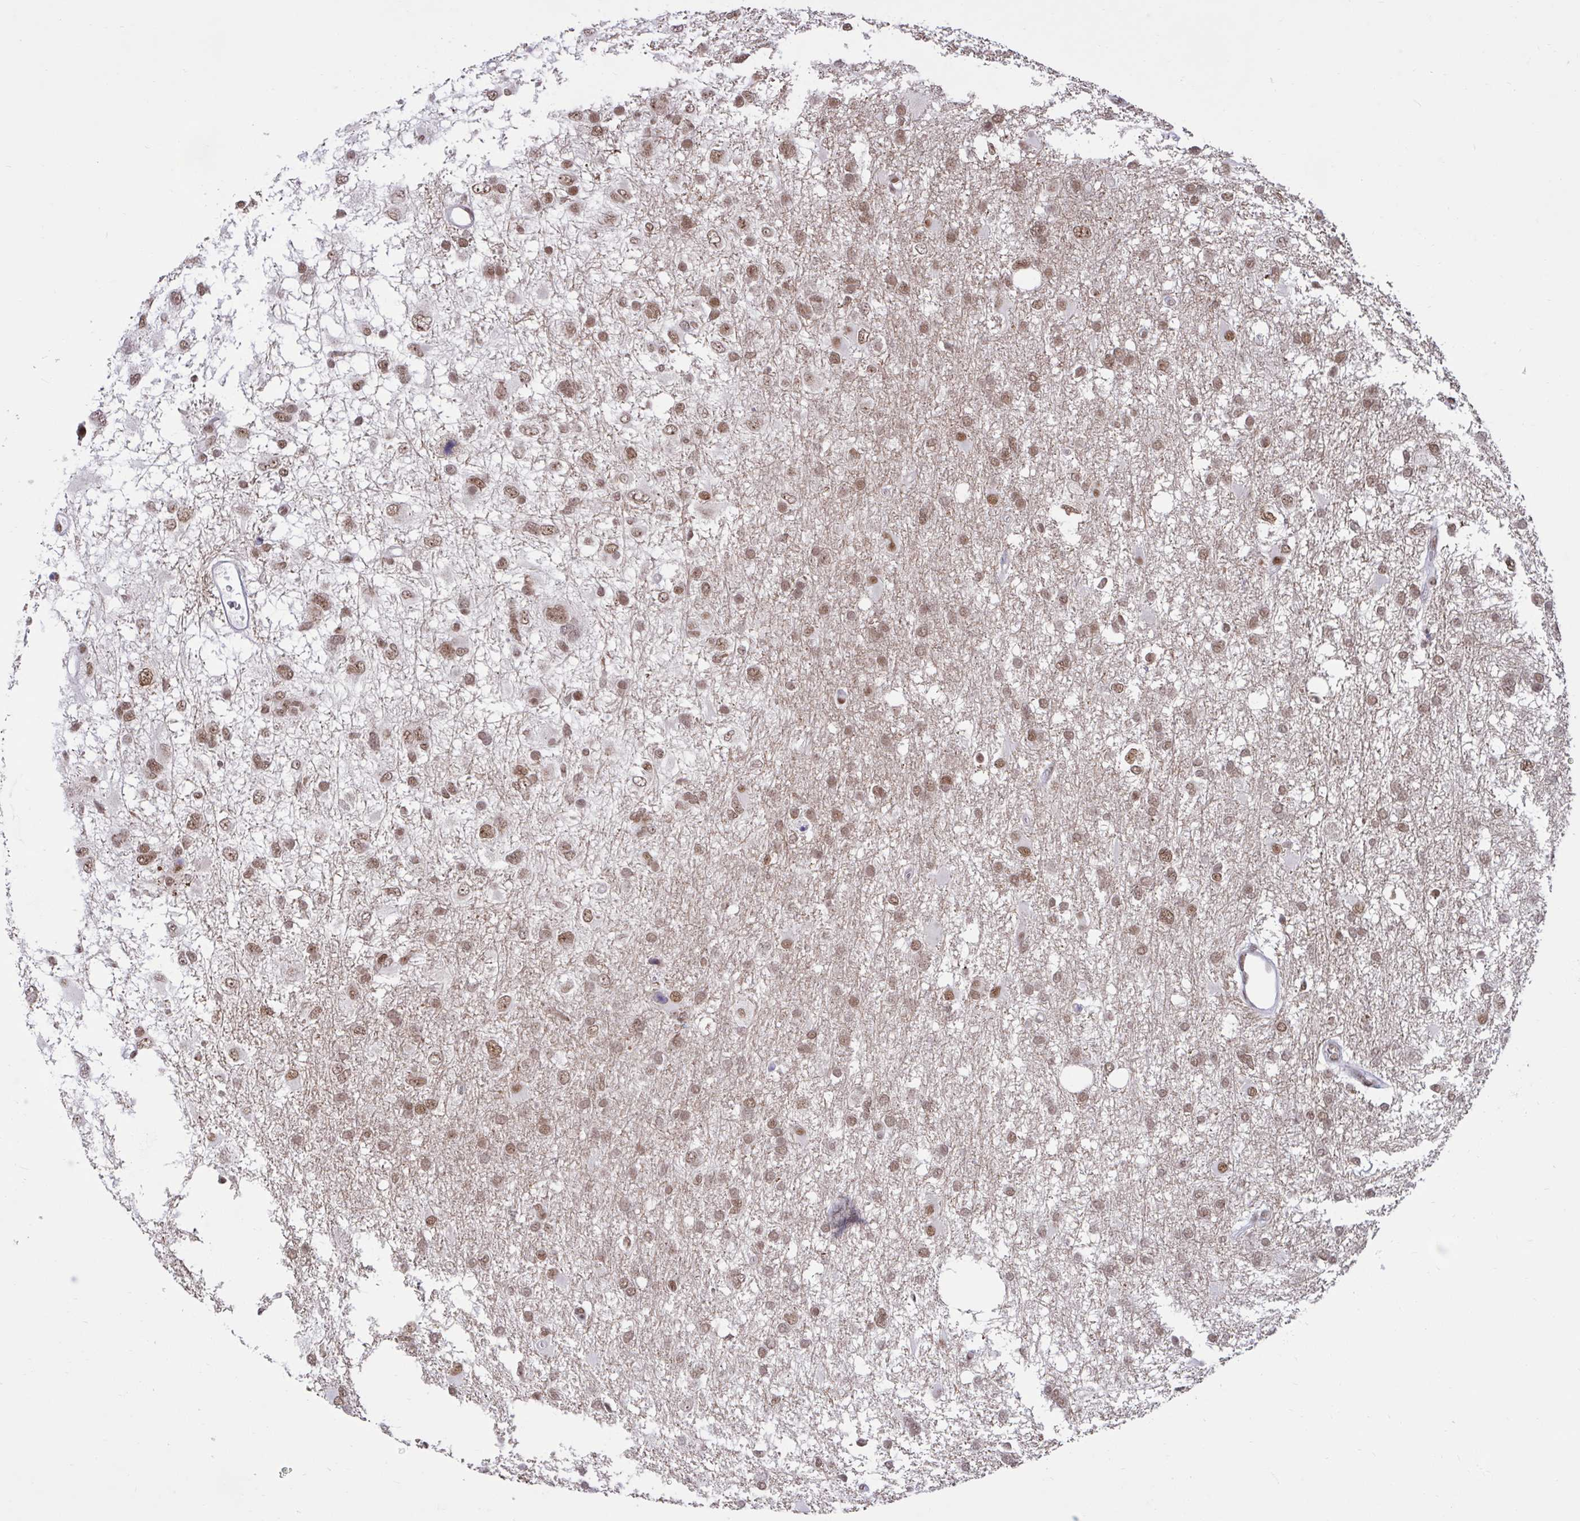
{"staining": {"intensity": "weak", "quantity": ">75%", "location": "nuclear"}, "tissue": "glioma", "cell_type": "Tumor cells", "image_type": "cancer", "snomed": [{"axis": "morphology", "description": "Glioma, malignant, High grade"}, {"axis": "topography", "description": "Brain"}], "caption": "Human malignant glioma (high-grade) stained with a brown dye shows weak nuclear positive positivity in about >75% of tumor cells.", "gene": "PHF10", "patient": {"sex": "male", "age": 61}}